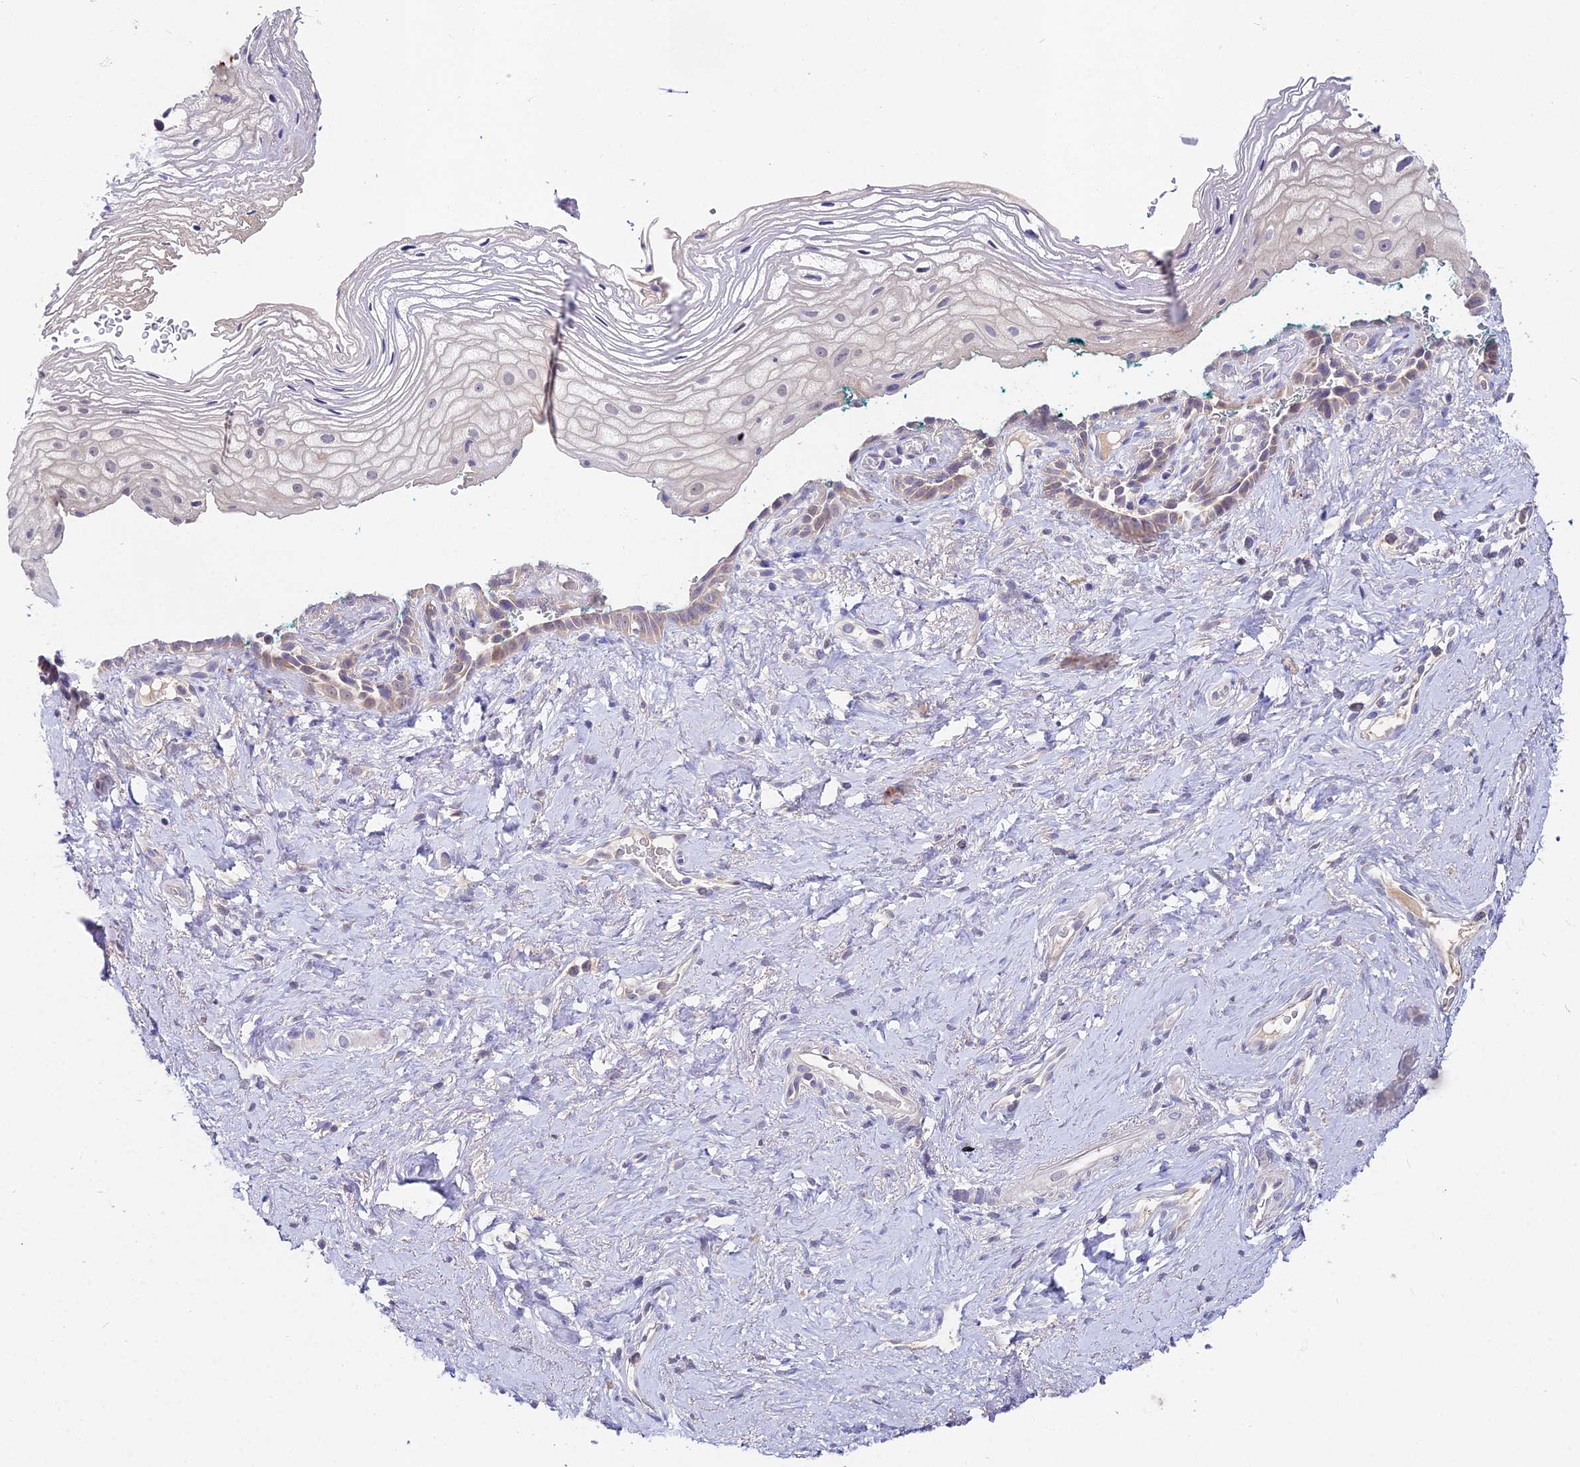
{"staining": {"intensity": "weak", "quantity": "<25%", "location": "cytoplasmic/membranous"}, "tissue": "vagina", "cell_type": "Squamous epithelial cells", "image_type": "normal", "snomed": [{"axis": "morphology", "description": "Normal tissue, NOS"}, {"axis": "morphology", "description": "Adenocarcinoma, NOS"}, {"axis": "topography", "description": "Rectum"}, {"axis": "topography", "description": "Vagina"}], "caption": "IHC of benign vagina demonstrates no staining in squamous epithelial cells.", "gene": "WDR43", "patient": {"sex": "female", "age": 71}}